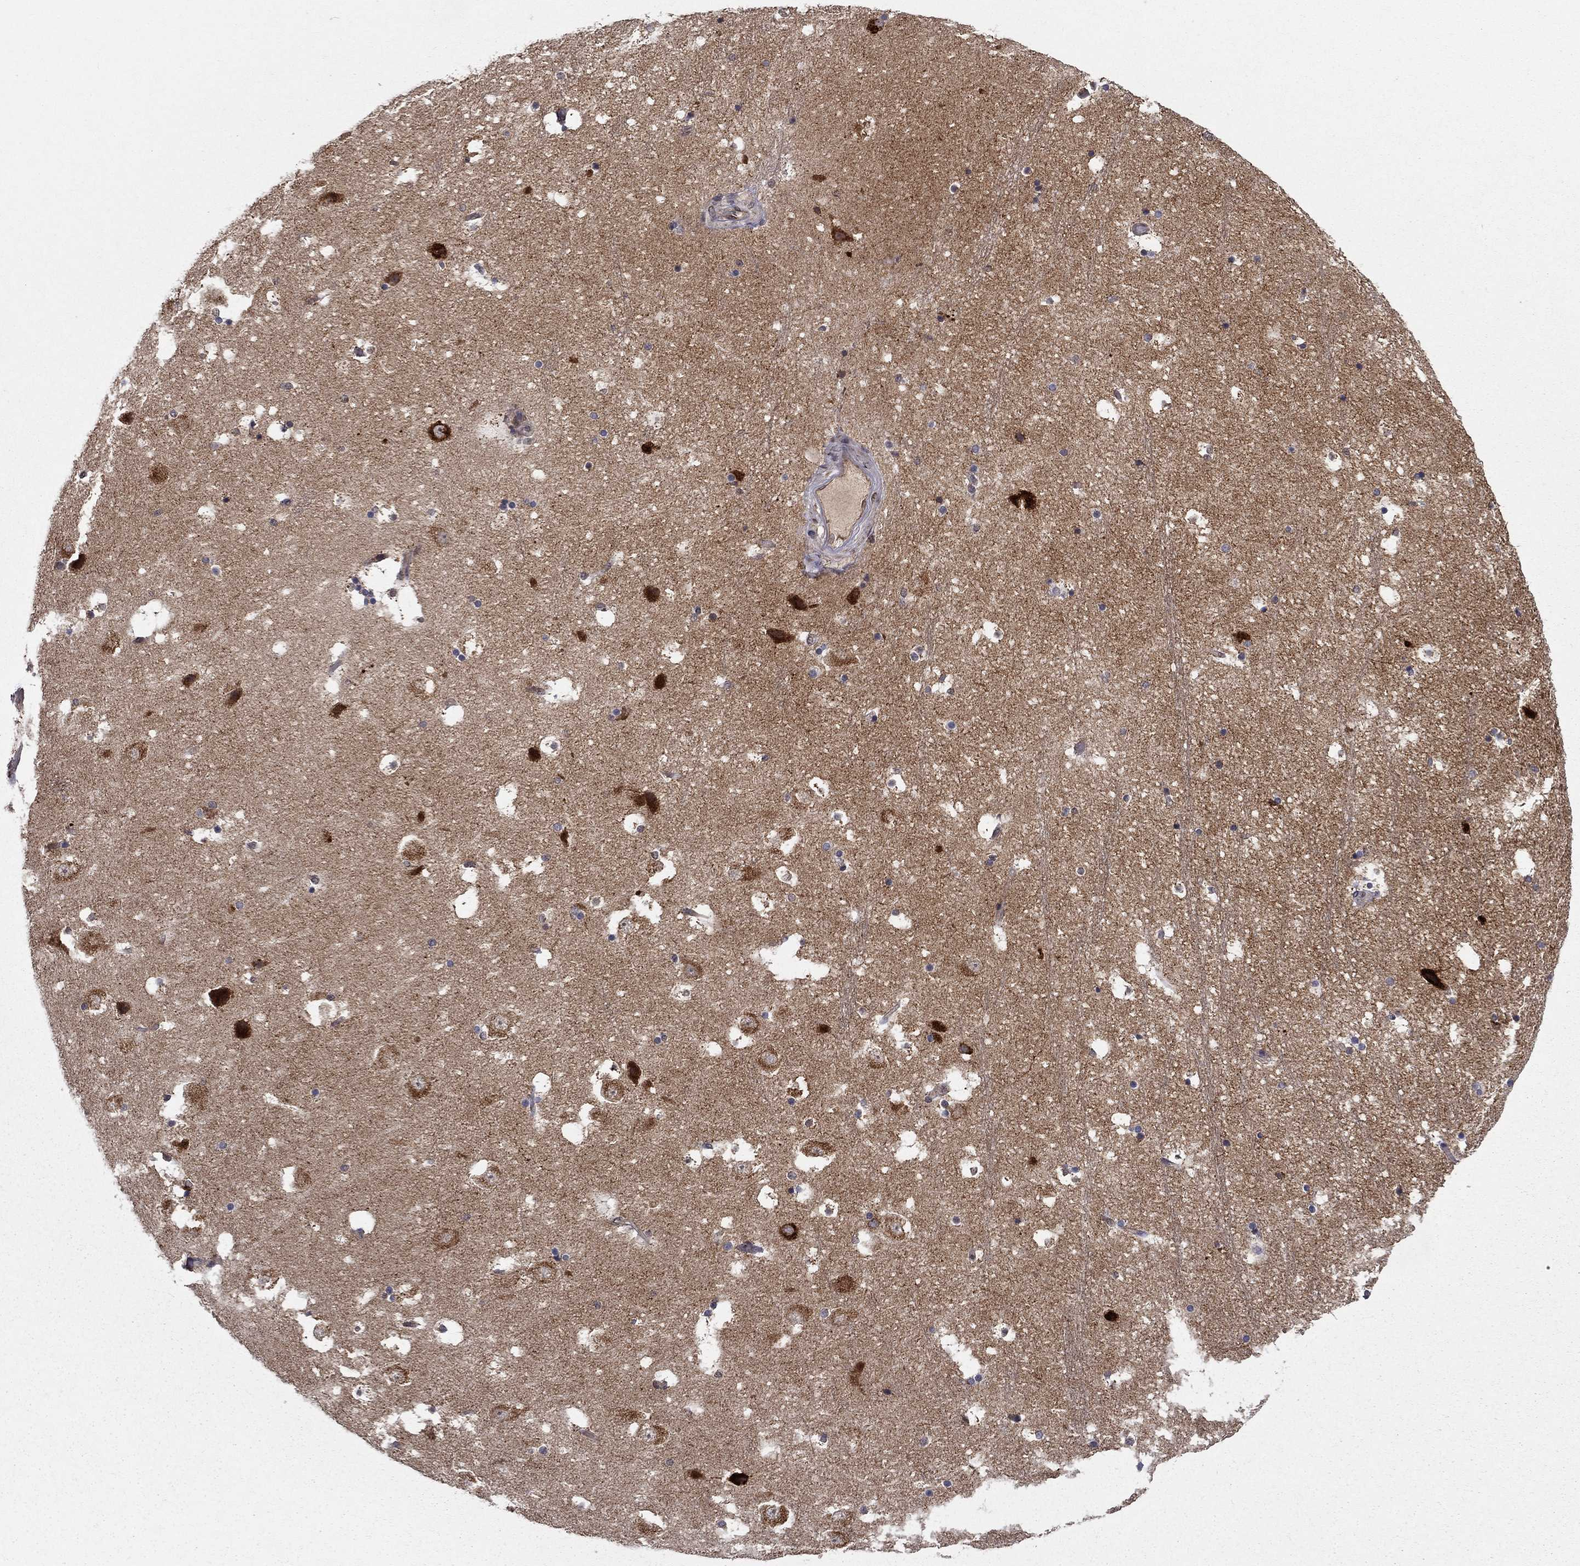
{"staining": {"intensity": "negative", "quantity": "none", "location": "none"}, "tissue": "hippocampus", "cell_type": "Glial cells", "image_type": "normal", "snomed": [{"axis": "morphology", "description": "Normal tissue, NOS"}, {"axis": "topography", "description": "Hippocampus"}], "caption": "Protein analysis of unremarkable hippocampus shows no significant positivity in glial cells.", "gene": "SLC2A13", "patient": {"sex": "male", "age": 51}}